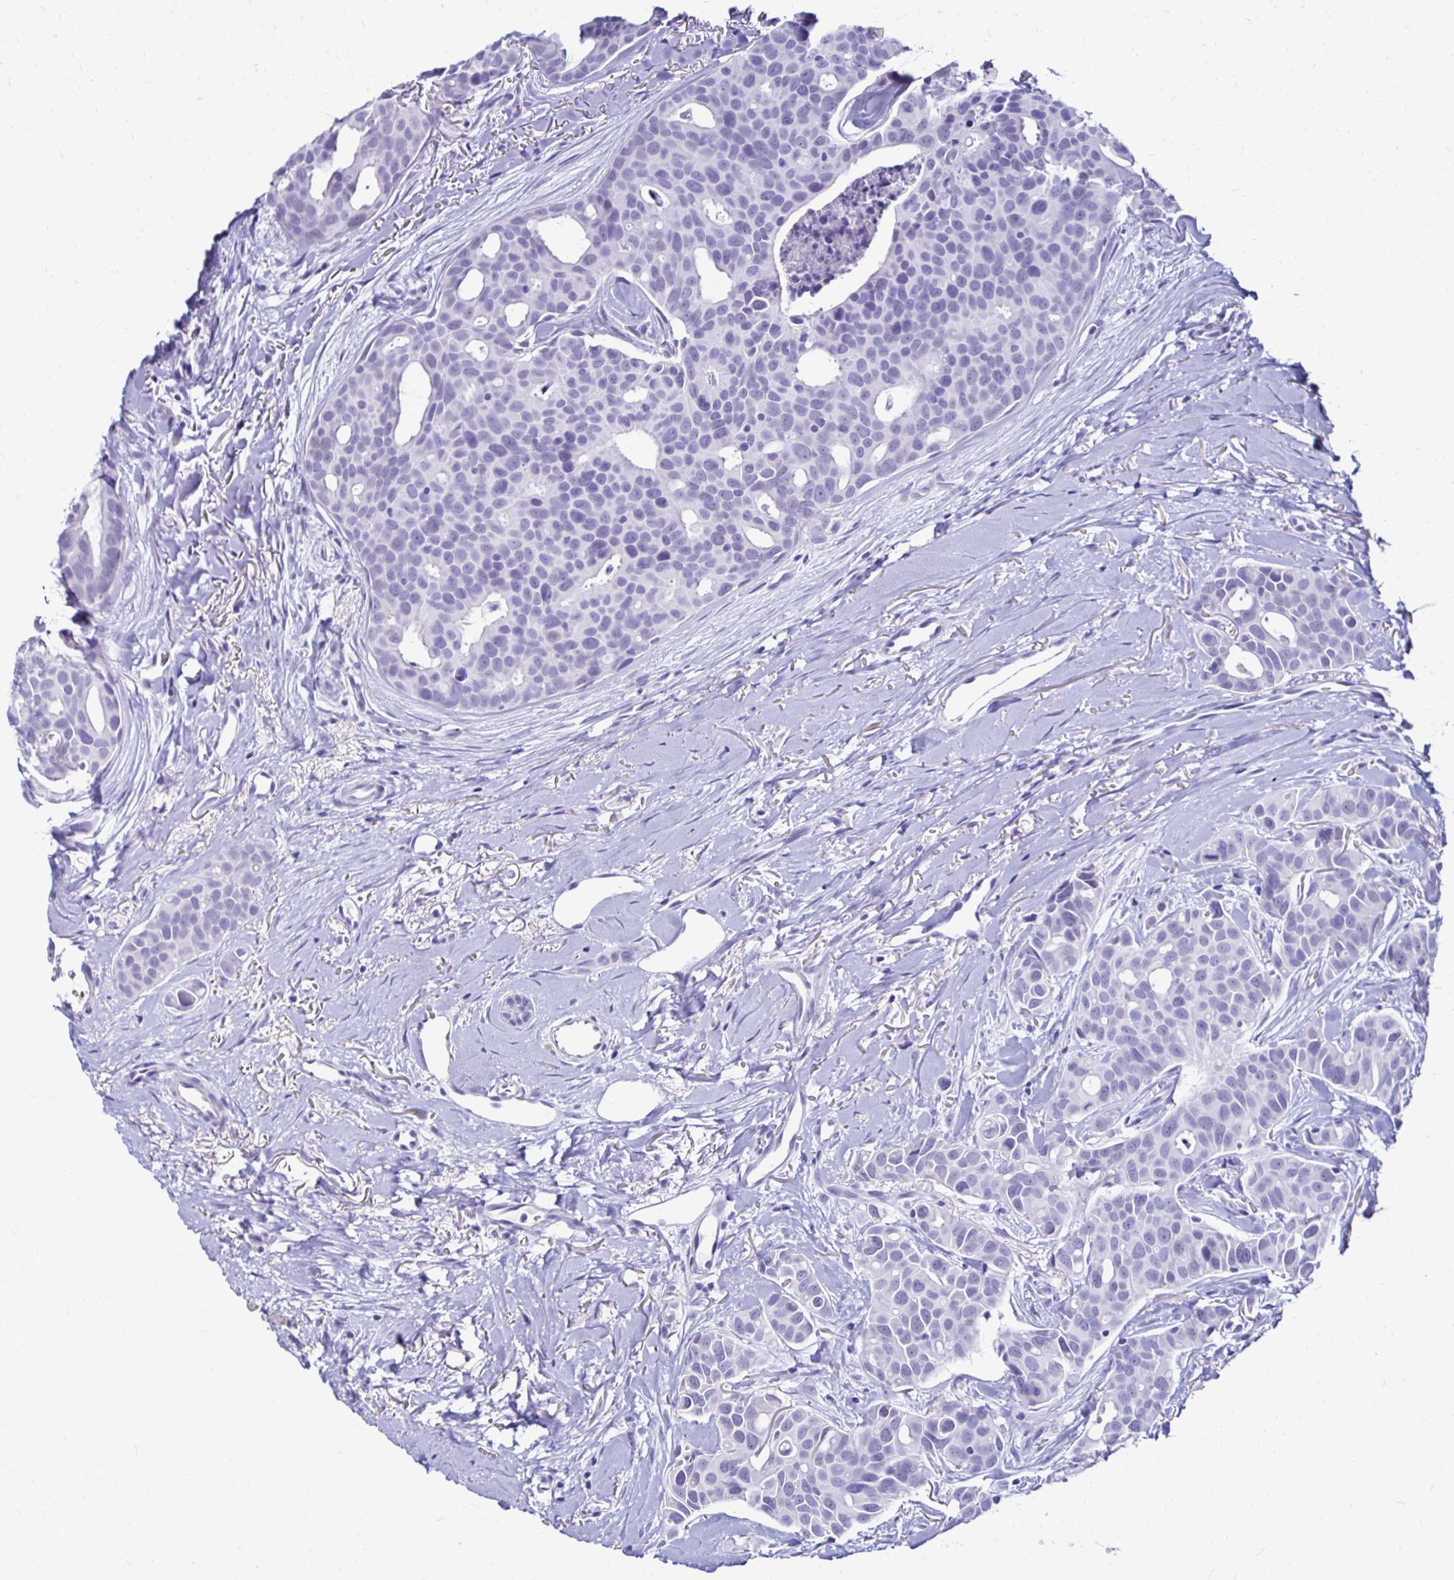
{"staining": {"intensity": "negative", "quantity": "none", "location": "none"}, "tissue": "breast cancer", "cell_type": "Tumor cells", "image_type": "cancer", "snomed": [{"axis": "morphology", "description": "Duct carcinoma"}, {"axis": "topography", "description": "Breast"}], "caption": "An immunohistochemistry histopathology image of breast invasive ductal carcinoma is shown. There is no staining in tumor cells of breast invasive ductal carcinoma.", "gene": "RHBDL3", "patient": {"sex": "female", "age": 54}}